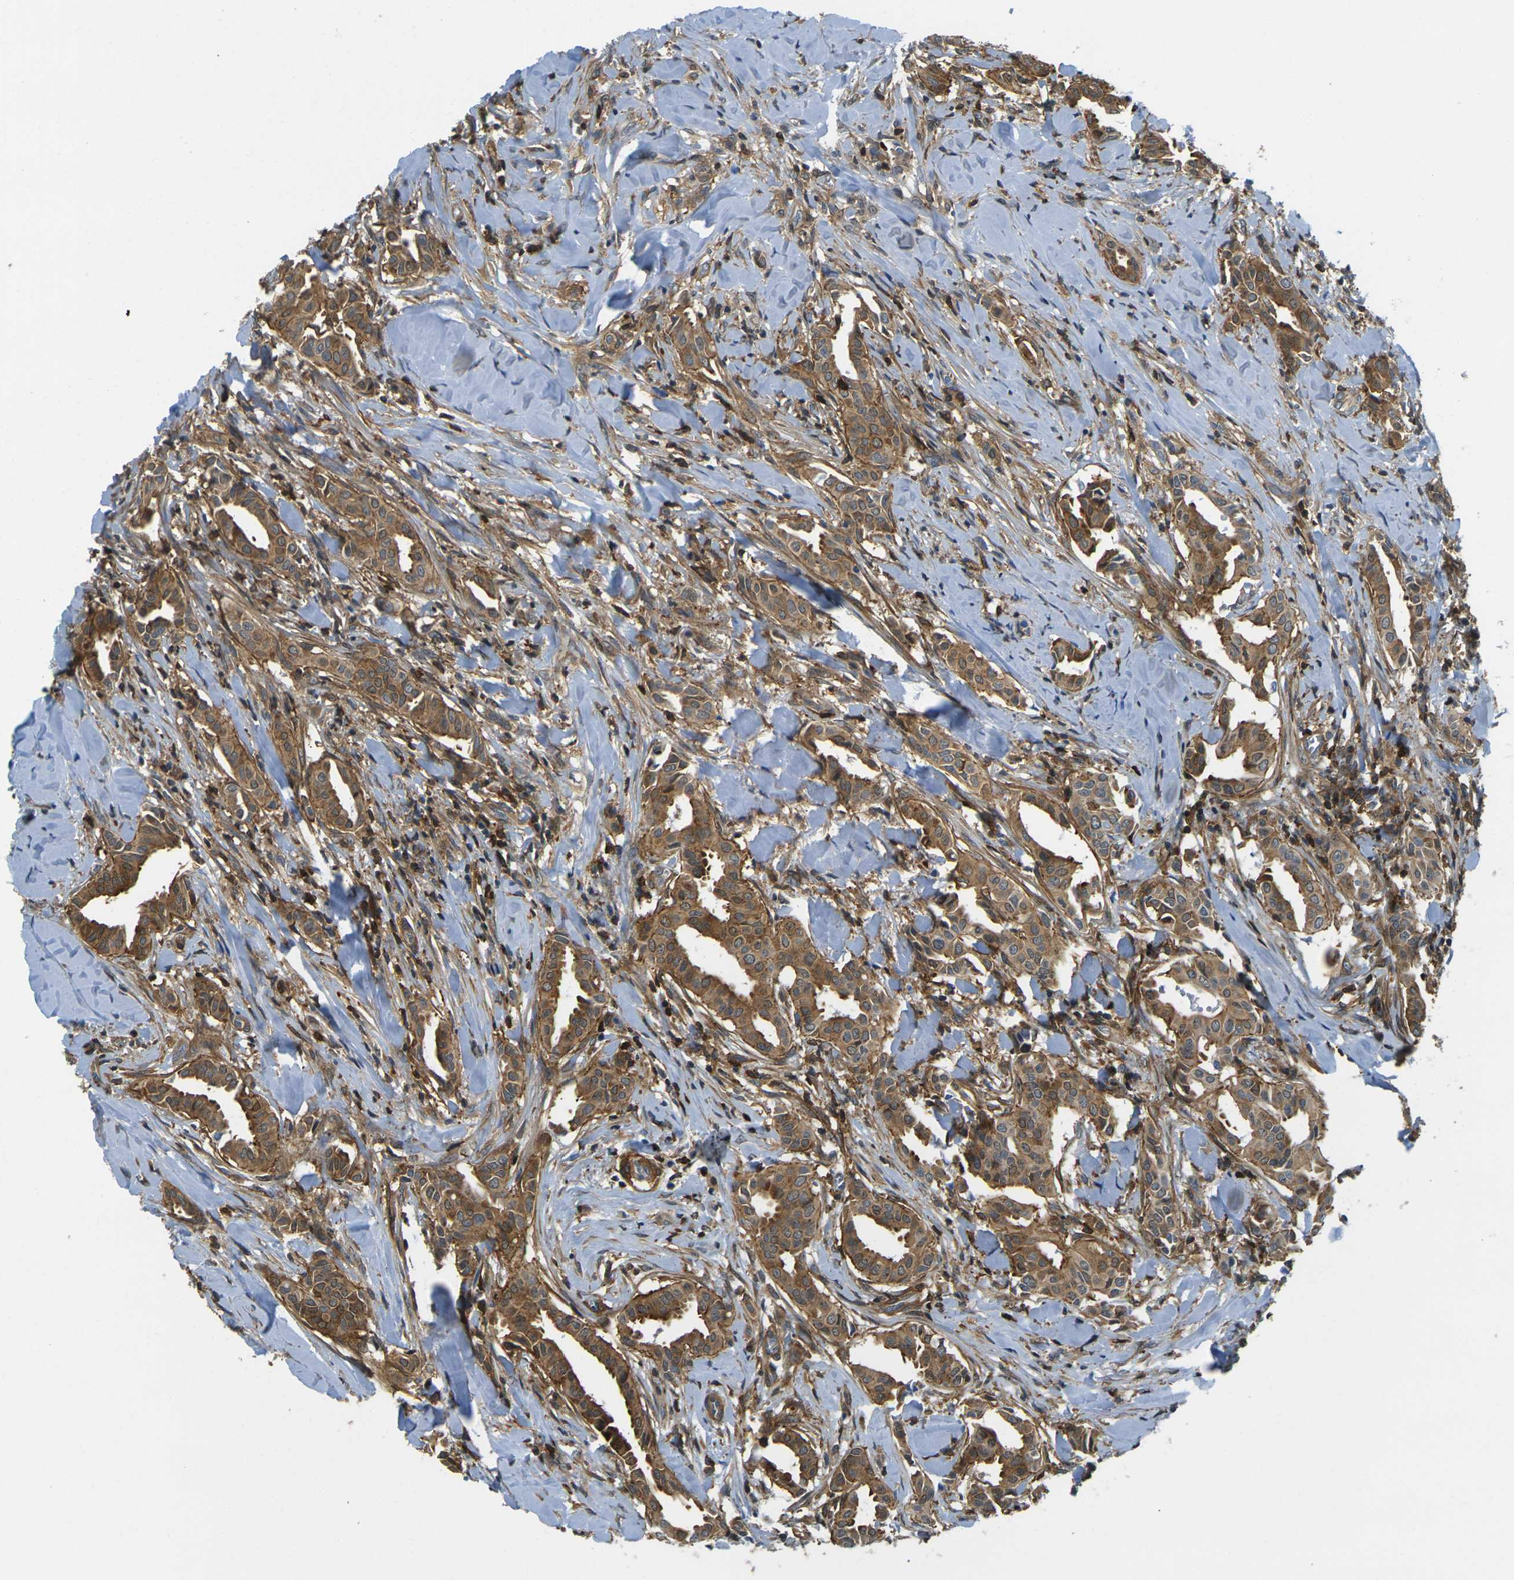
{"staining": {"intensity": "moderate", "quantity": ">75%", "location": "cytoplasmic/membranous"}, "tissue": "head and neck cancer", "cell_type": "Tumor cells", "image_type": "cancer", "snomed": [{"axis": "morphology", "description": "Adenocarcinoma, NOS"}, {"axis": "topography", "description": "Salivary gland"}, {"axis": "topography", "description": "Head-Neck"}], "caption": "Human head and neck cancer stained with a protein marker exhibits moderate staining in tumor cells.", "gene": "LASP1", "patient": {"sex": "female", "age": 59}}